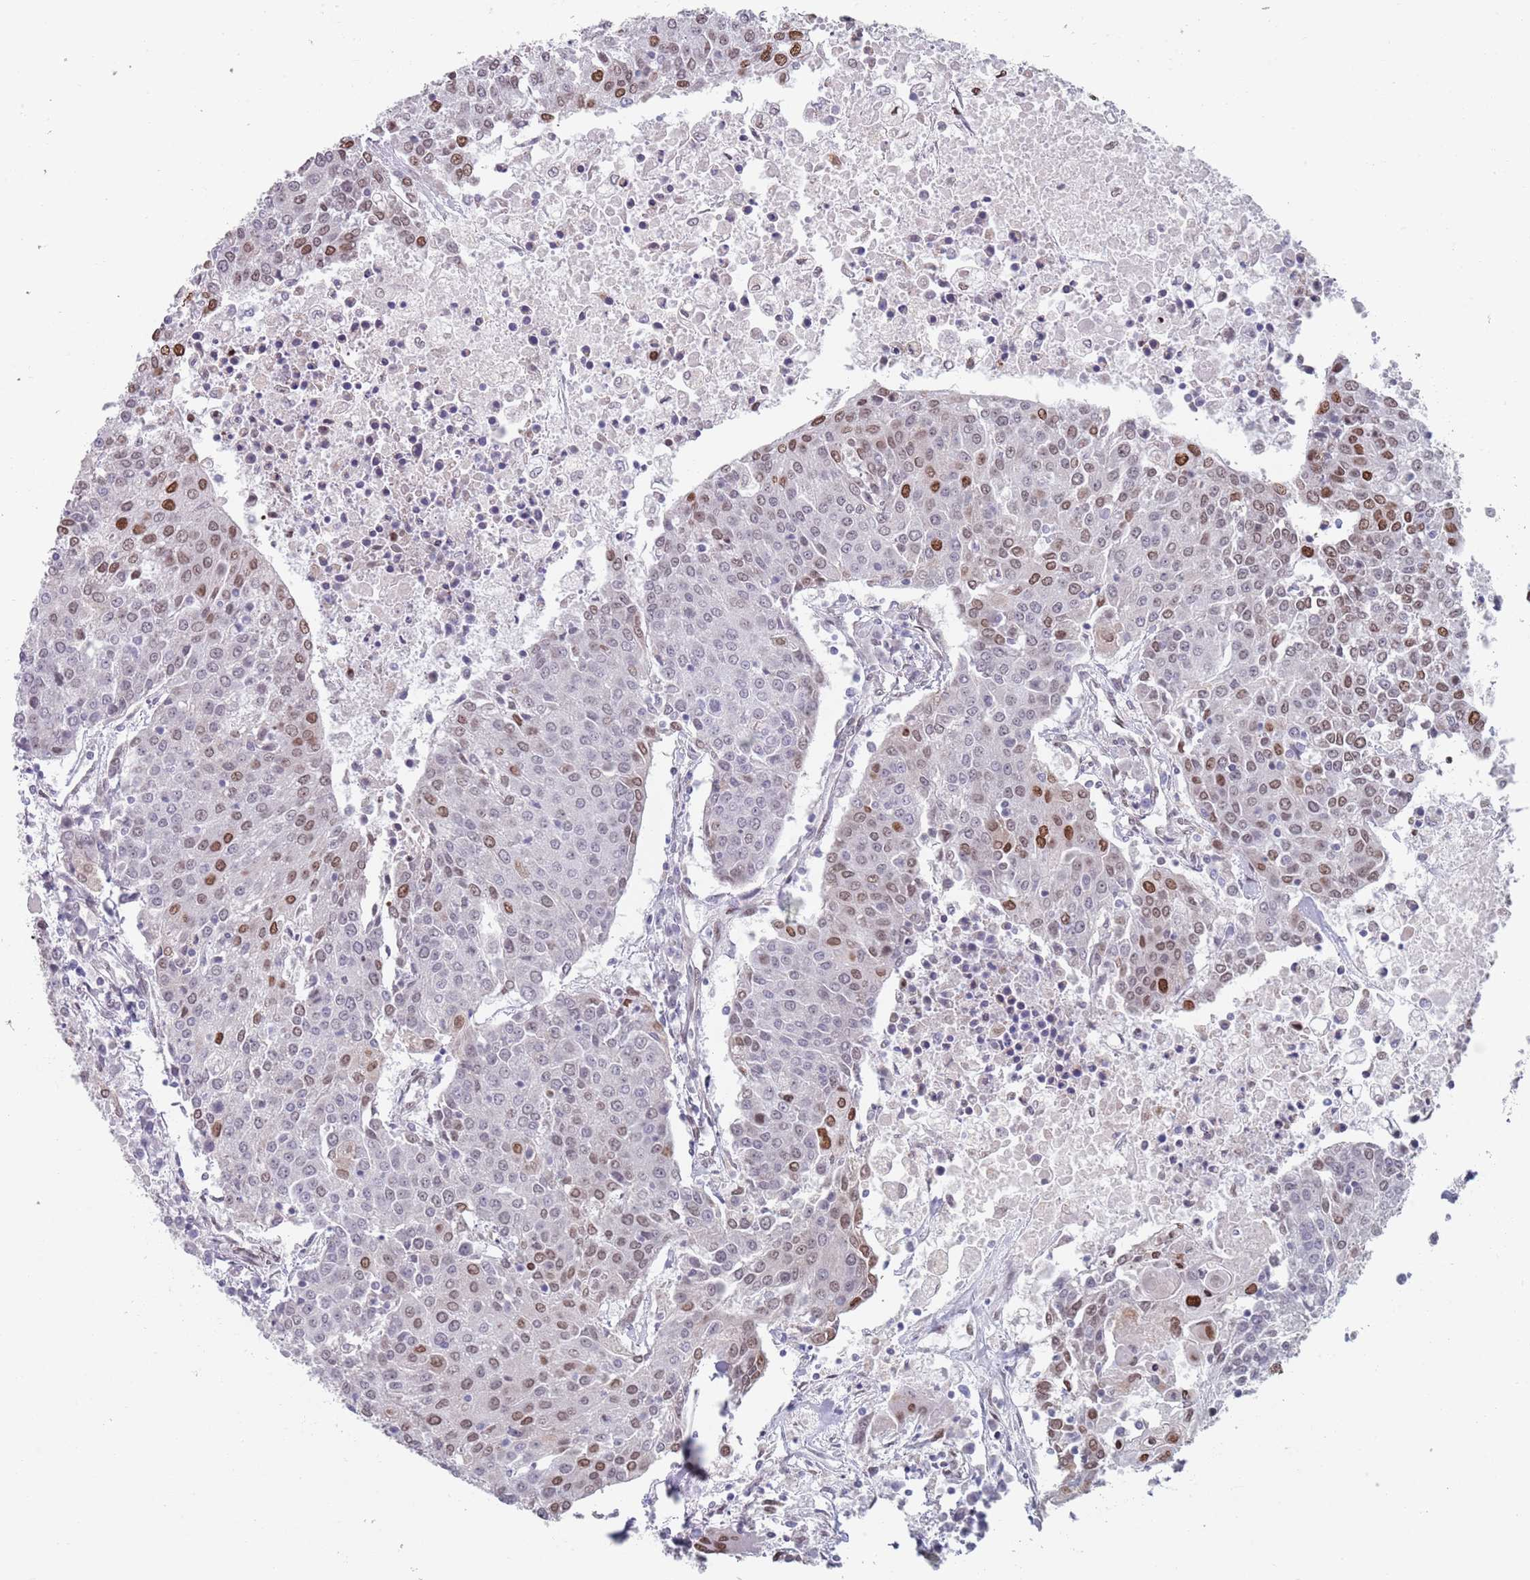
{"staining": {"intensity": "moderate", "quantity": "<25%", "location": "nuclear"}, "tissue": "urothelial cancer", "cell_type": "Tumor cells", "image_type": "cancer", "snomed": [{"axis": "morphology", "description": "Urothelial carcinoma, High grade"}, {"axis": "topography", "description": "Urinary bladder"}], "caption": "The photomicrograph shows immunohistochemical staining of high-grade urothelial carcinoma. There is moderate nuclear staining is seen in about <25% of tumor cells.", "gene": "MFSD12", "patient": {"sex": "female", "age": 85}}